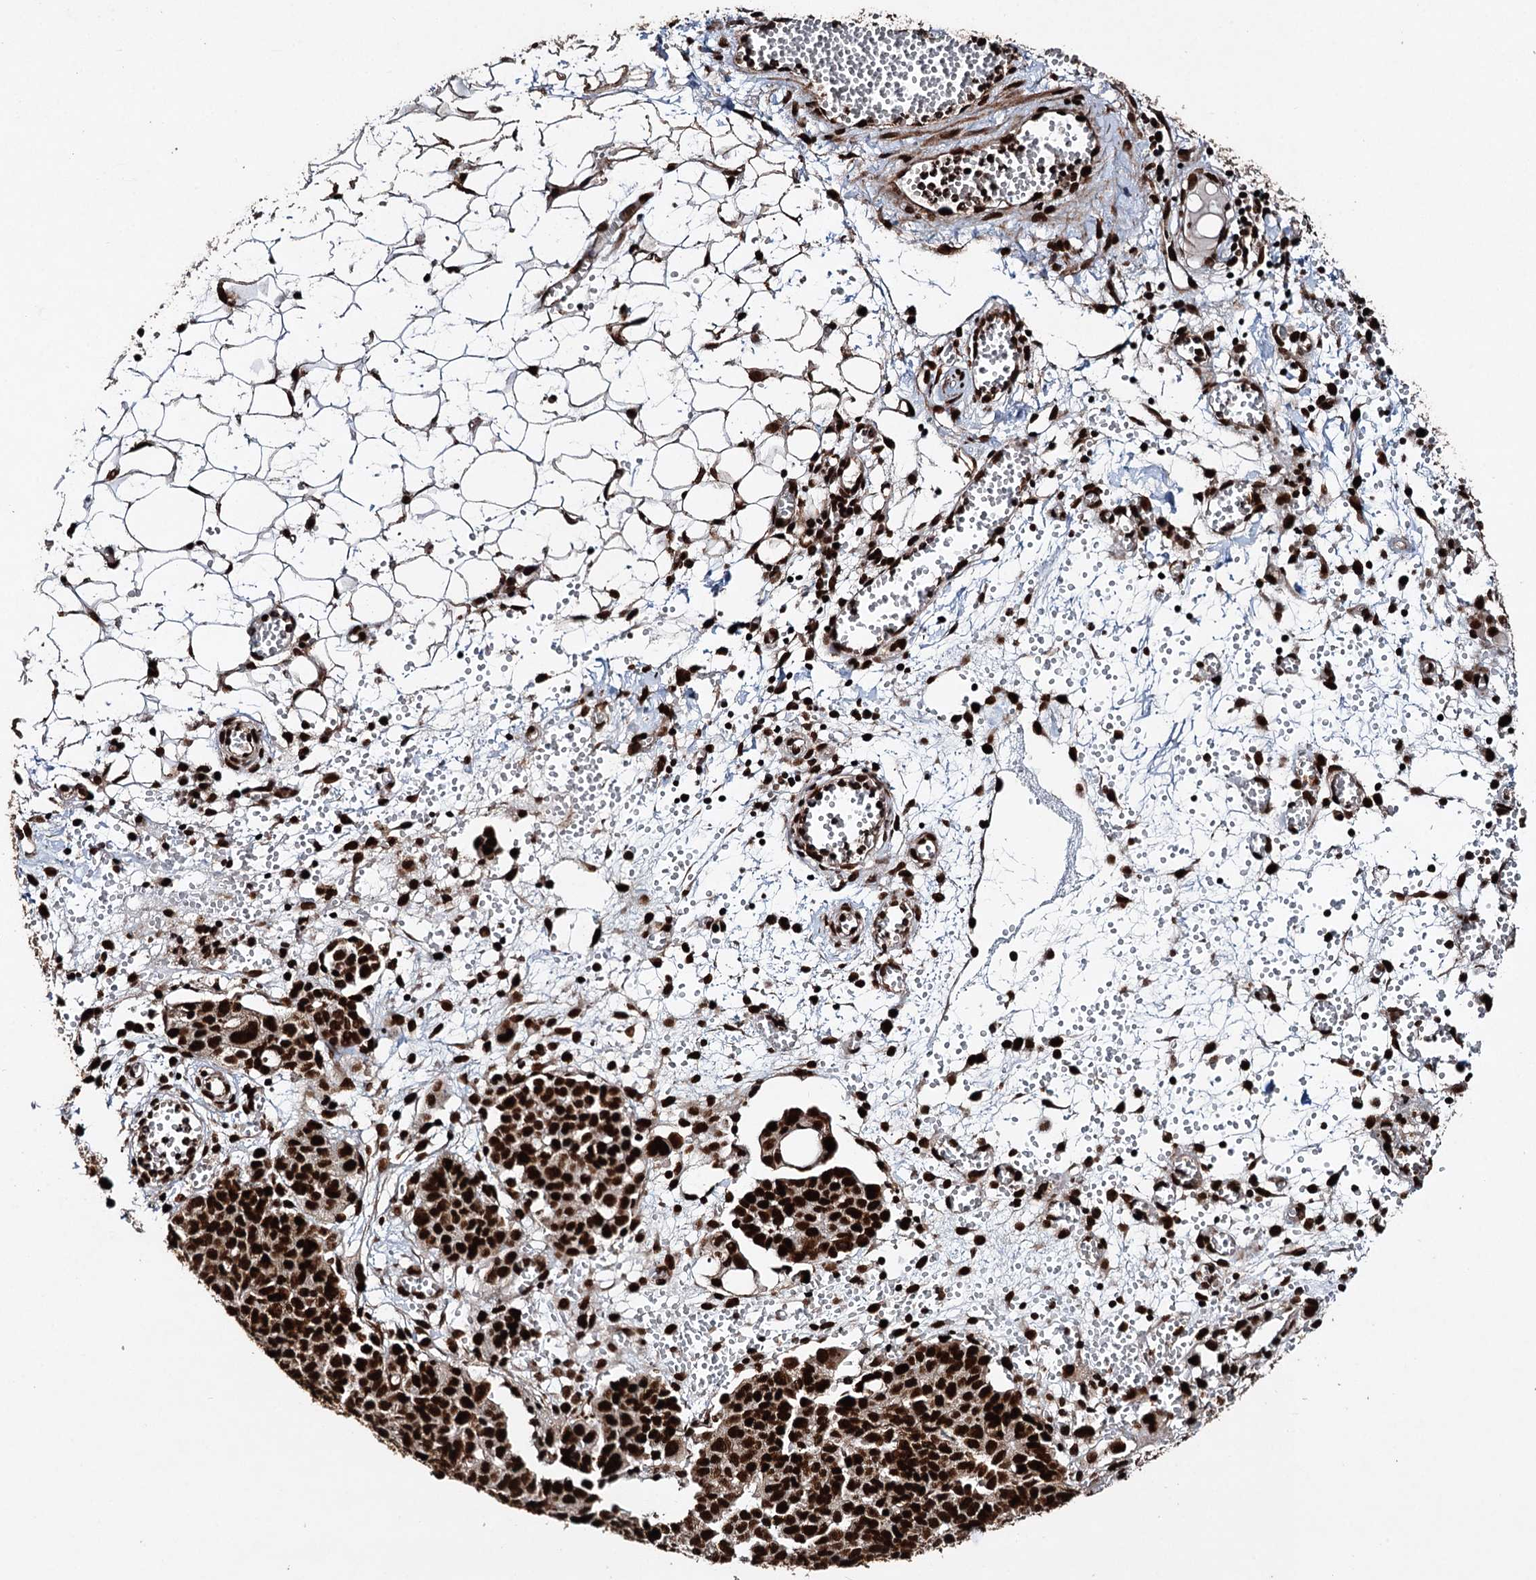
{"staining": {"intensity": "strong", "quantity": ">75%", "location": "nuclear"}, "tissue": "ovarian cancer", "cell_type": "Tumor cells", "image_type": "cancer", "snomed": [{"axis": "morphology", "description": "Cystadenocarcinoma, serous, NOS"}, {"axis": "topography", "description": "Soft tissue"}, {"axis": "topography", "description": "Ovary"}], "caption": "IHC image of serous cystadenocarcinoma (ovarian) stained for a protein (brown), which exhibits high levels of strong nuclear positivity in approximately >75% of tumor cells.", "gene": "MATR3", "patient": {"sex": "female", "age": 57}}